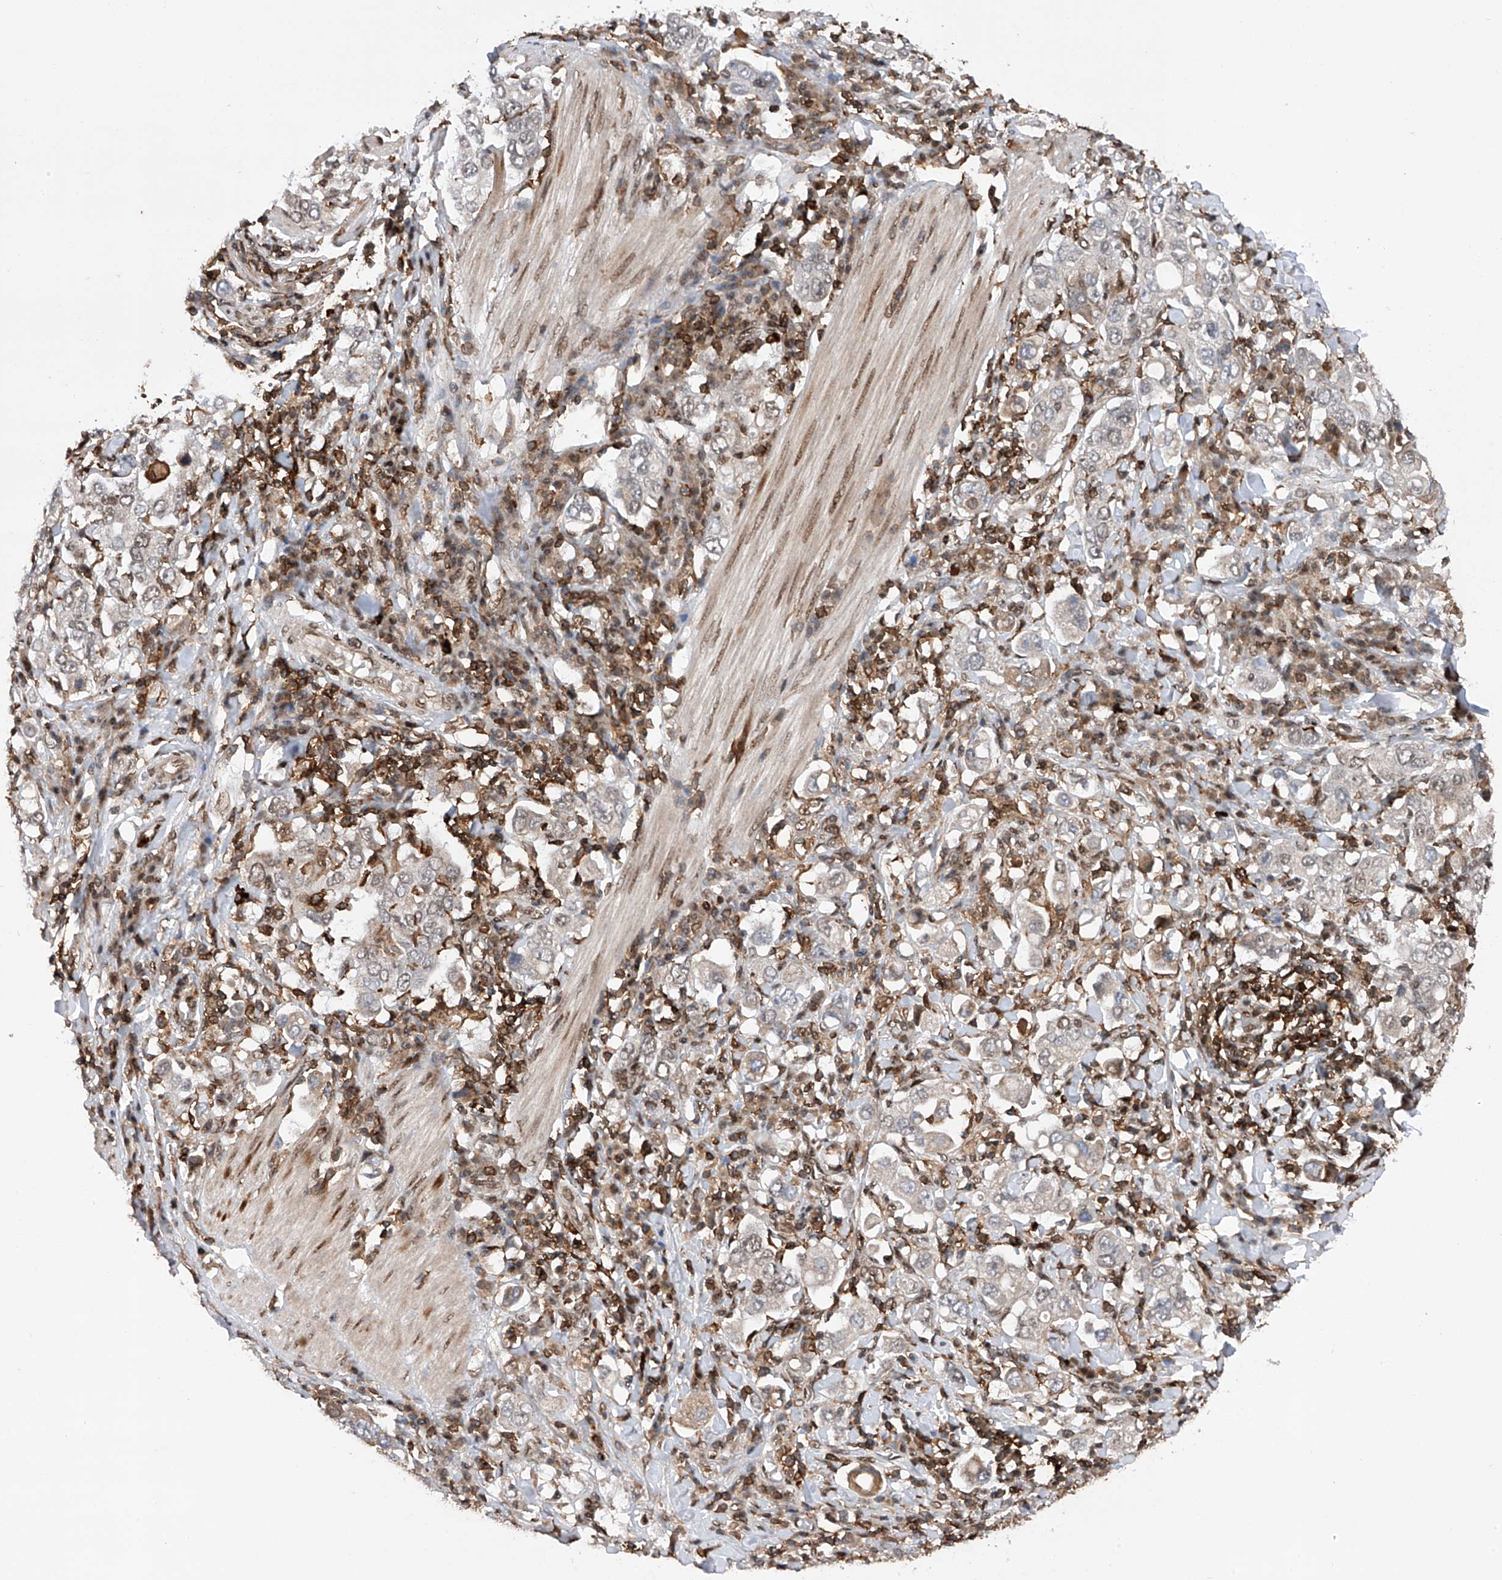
{"staining": {"intensity": "negative", "quantity": "none", "location": "none"}, "tissue": "stomach cancer", "cell_type": "Tumor cells", "image_type": "cancer", "snomed": [{"axis": "morphology", "description": "Adenocarcinoma, NOS"}, {"axis": "topography", "description": "Stomach, upper"}], "caption": "Tumor cells show no significant protein expression in adenocarcinoma (stomach).", "gene": "ZNF280D", "patient": {"sex": "male", "age": 62}}